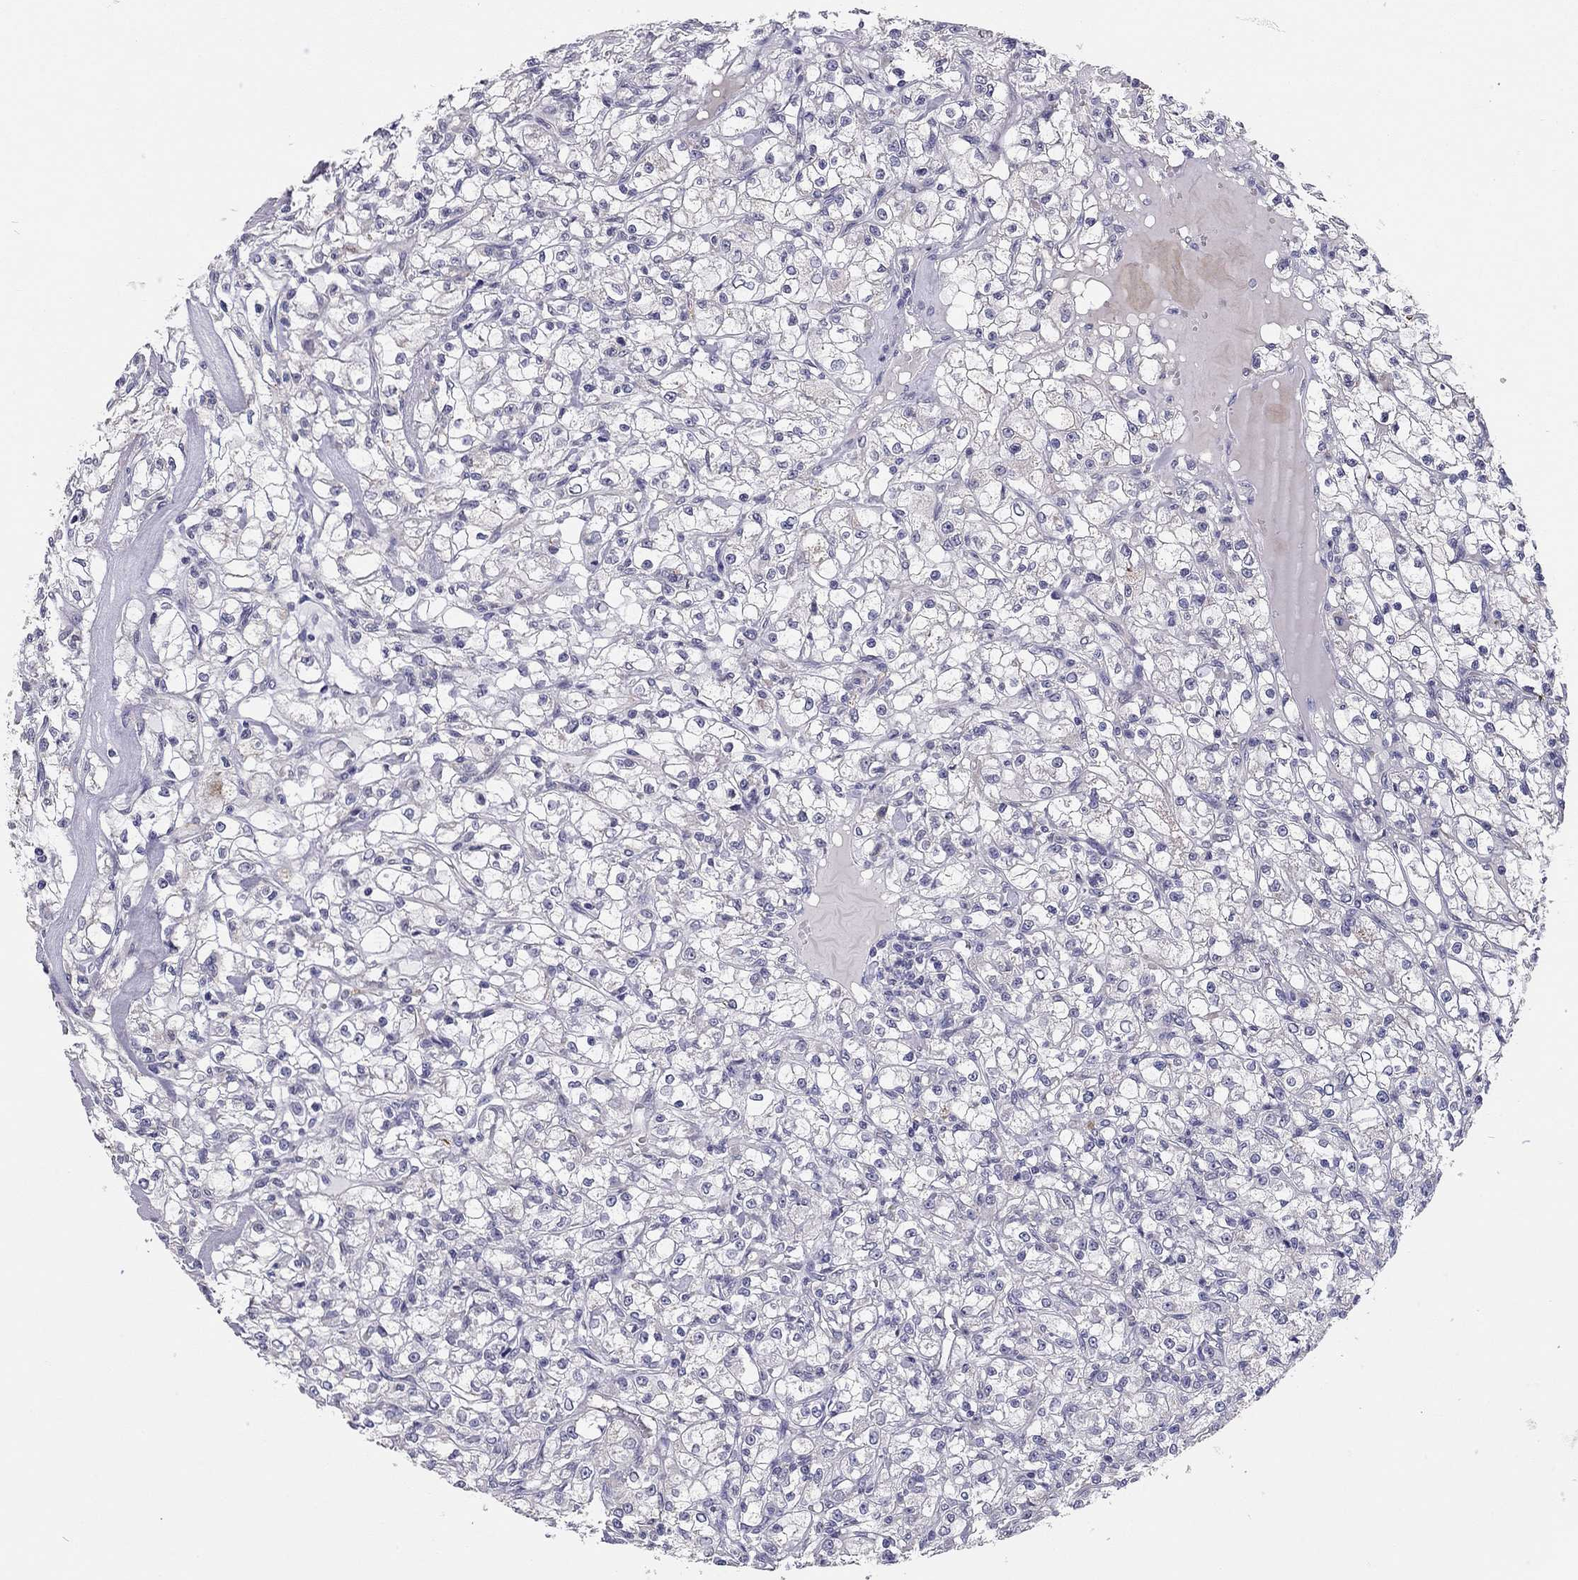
{"staining": {"intensity": "negative", "quantity": "none", "location": "none"}, "tissue": "renal cancer", "cell_type": "Tumor cells", "image_type": "cancer", "snomed": [{"axis": "morphology", "description": "Adenocarcinoma, NOS"}, {"axis": "topography", "description": "Kidney"}], "caption": "This is an immunohistochemistry (IHC) image of renal cancer (adenocarcinoma). There is no positivity in tumor cells.", "gene": "SCARB1", "patient": {"sex": "female", "age": 59}}